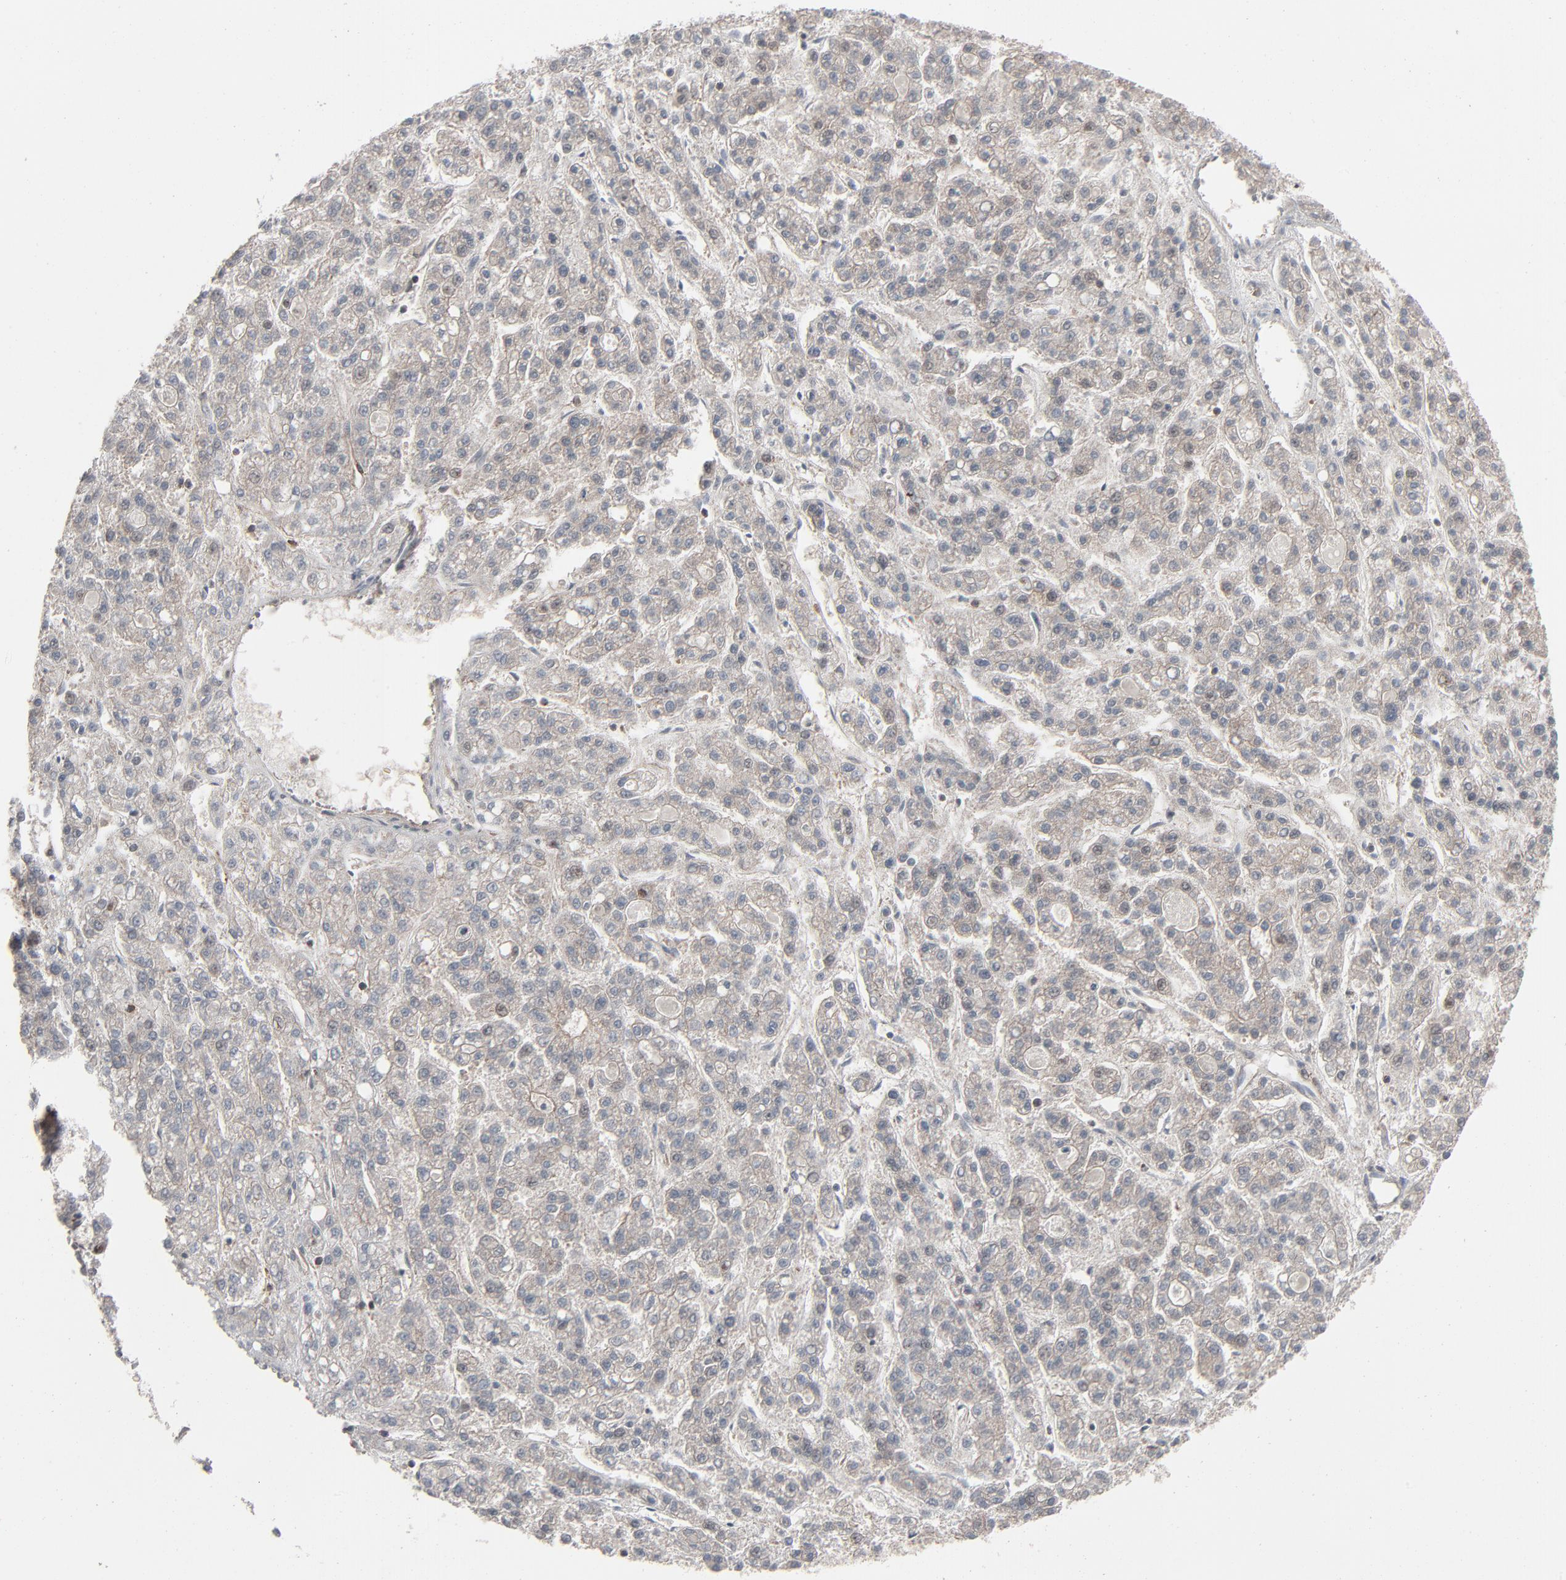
{"staining": {"intensity": "negative", "quantity": "none", "location": "none"}, "tissue": "liver cancer", "cell_type": "Tumor cells", "image_type": "cancer", "snomed": [{"axis": "morphology", "description": "Carcinoma, Hepatocellular, NOS"}, {"axis": "topography", "description": "Liver"}], "caption": "Immunohistochemical staining of liver cancer shows no significant positivity in tumor cells.", "gene": "OPTN", "patient": {"sex": "male", "age": 70}}